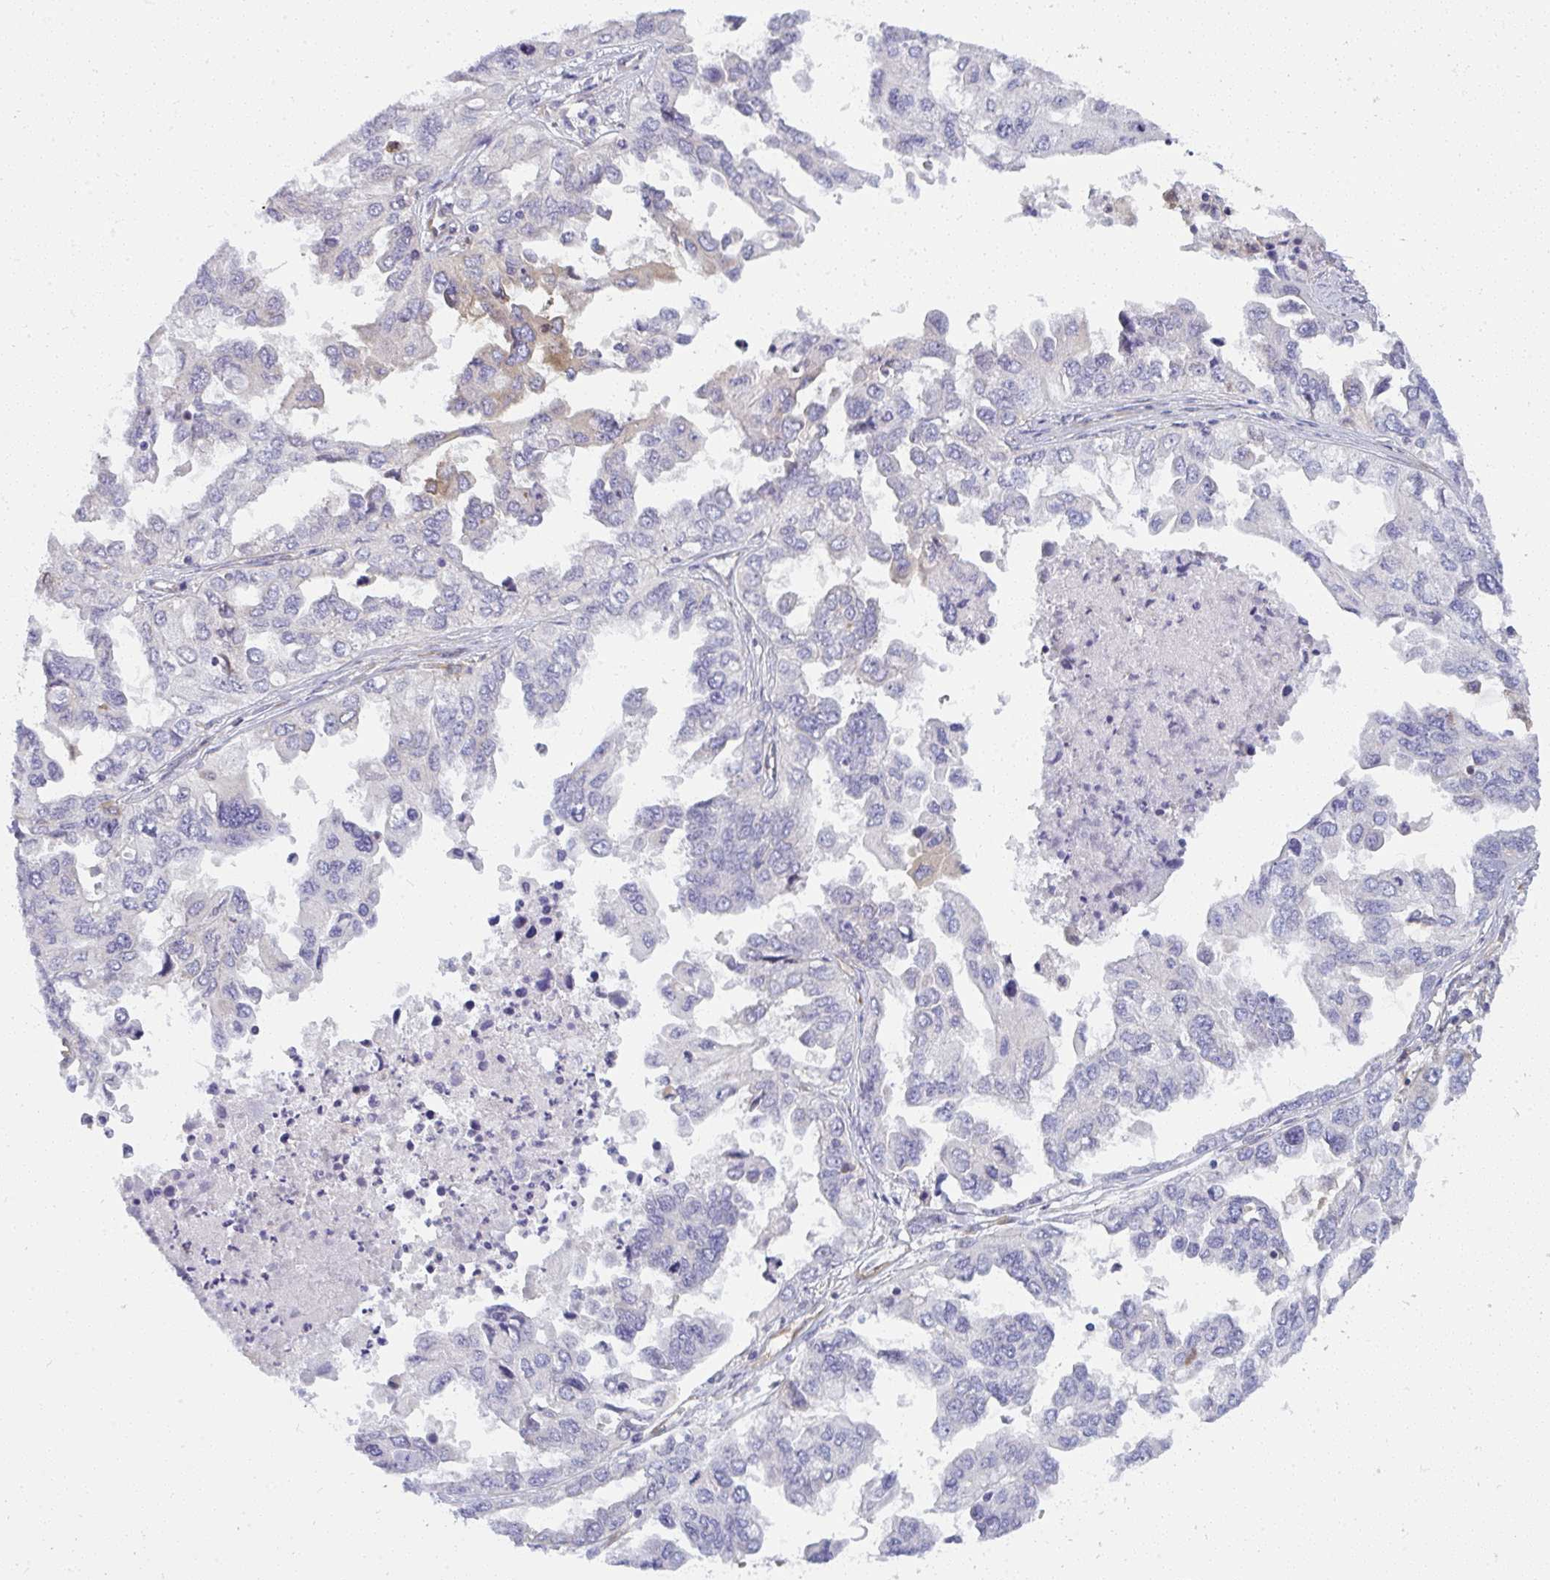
{"staining": {"intensity": "negative", "quantity": "none", "location": "none"}, "tissue": "ovarian cancer", "cell_type": "Tumor cells", "image_type": "cancer", "snomed": [{"axis": "morphology", "description": "Cystadenocarcinoma, serous, NOS"}, {"axis": "topography", "description": "Ovary"}], "caption": "A photomicrograph of human ovarian cancer (serous cystadenocarcinoma) is negative for staining in tumor cells. The staining is performed using DAB brown chromogen with nuclei counter-stained in using hematoxylin.", "gene": "IFIT3", "patient": {"sex": "female", "age": 53}}